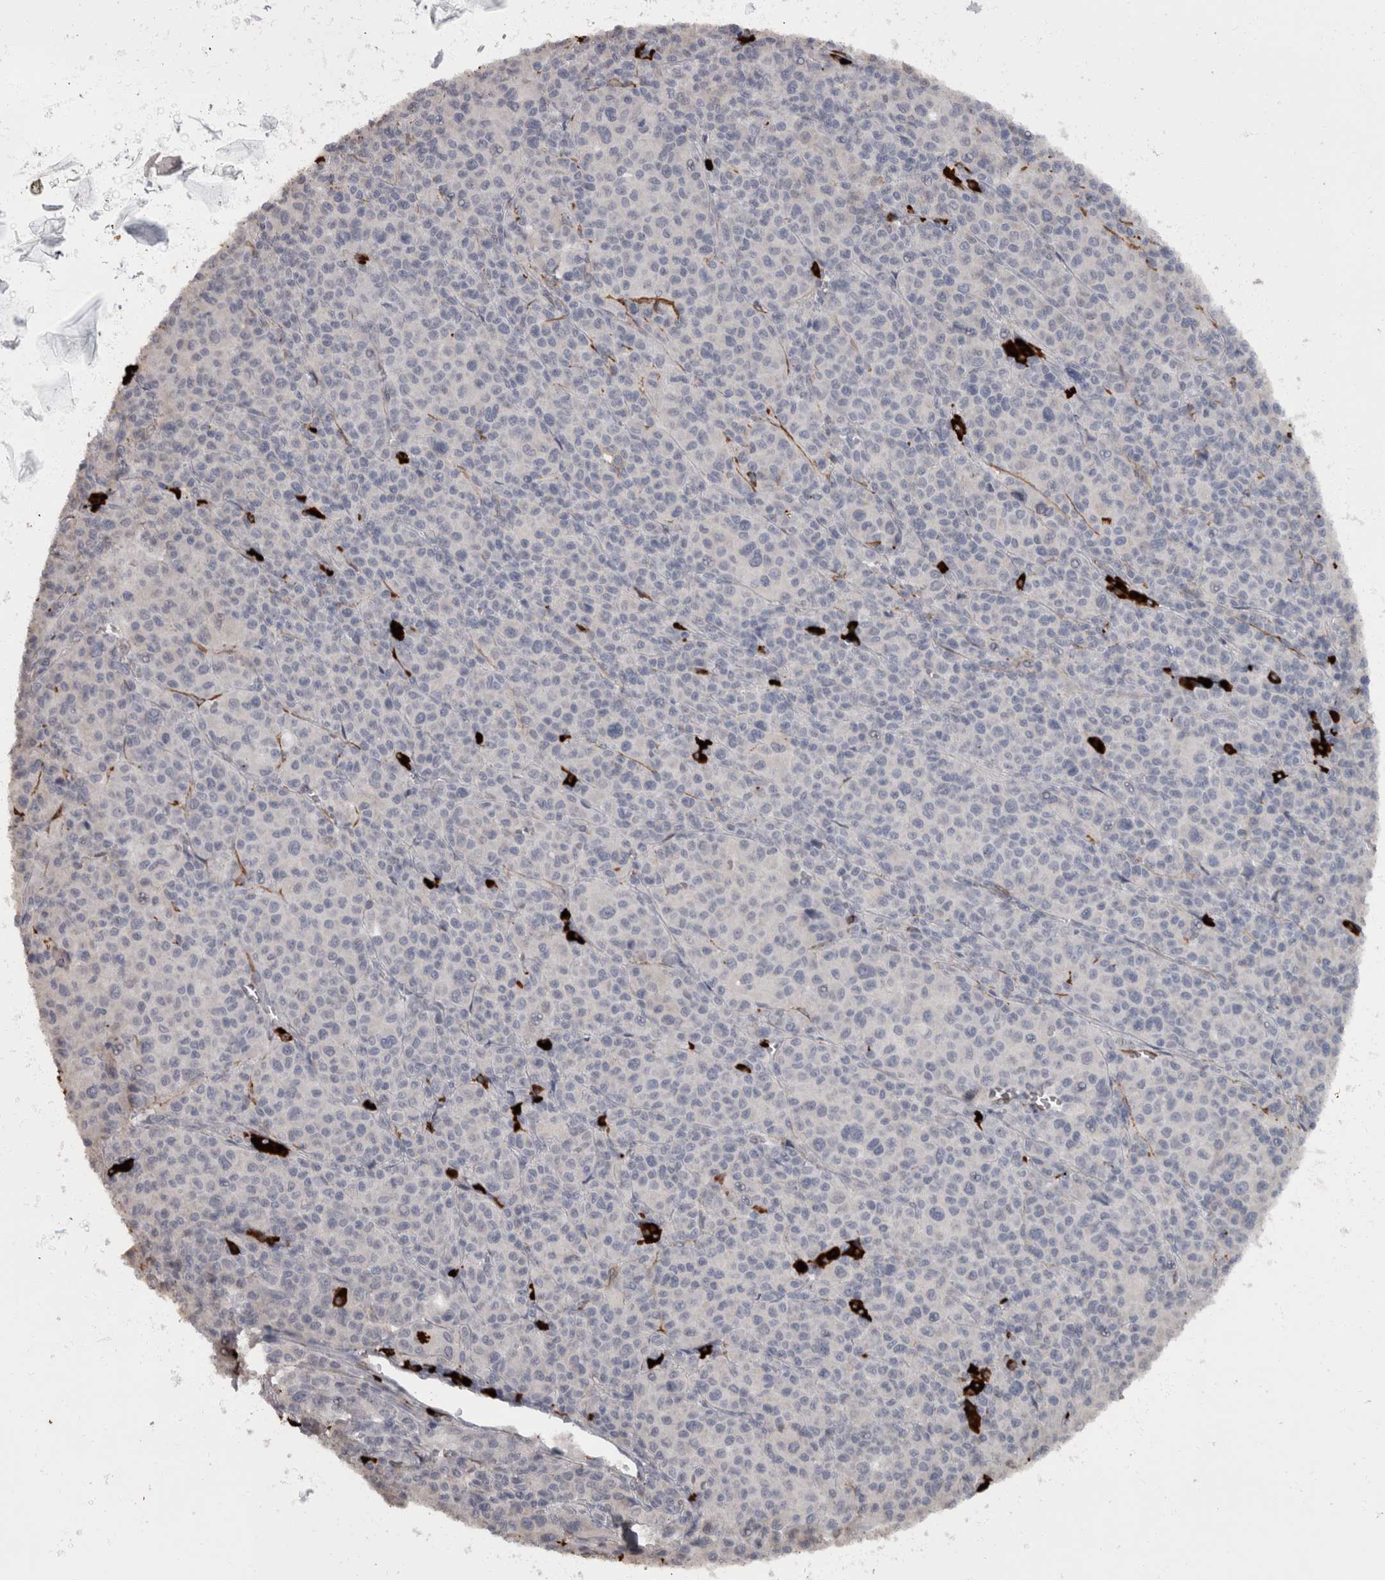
{"staining": {"intensity": "negative", "quantity": "none", "location": "none"}, "tissue": "melanoma", "cell_type": "Tumor cells", "image_type": "cancer", "snomed": [{"axis": "morphology", "description": "Malignant melanoma, Metastatic site"}, {"axis": "topography", "description": "Skin"}], "caption": "Tumor cells are negative for protein expression in human melanoma.", "gene": "MASTL", "patient": {"sex": "female", "age": 74}}